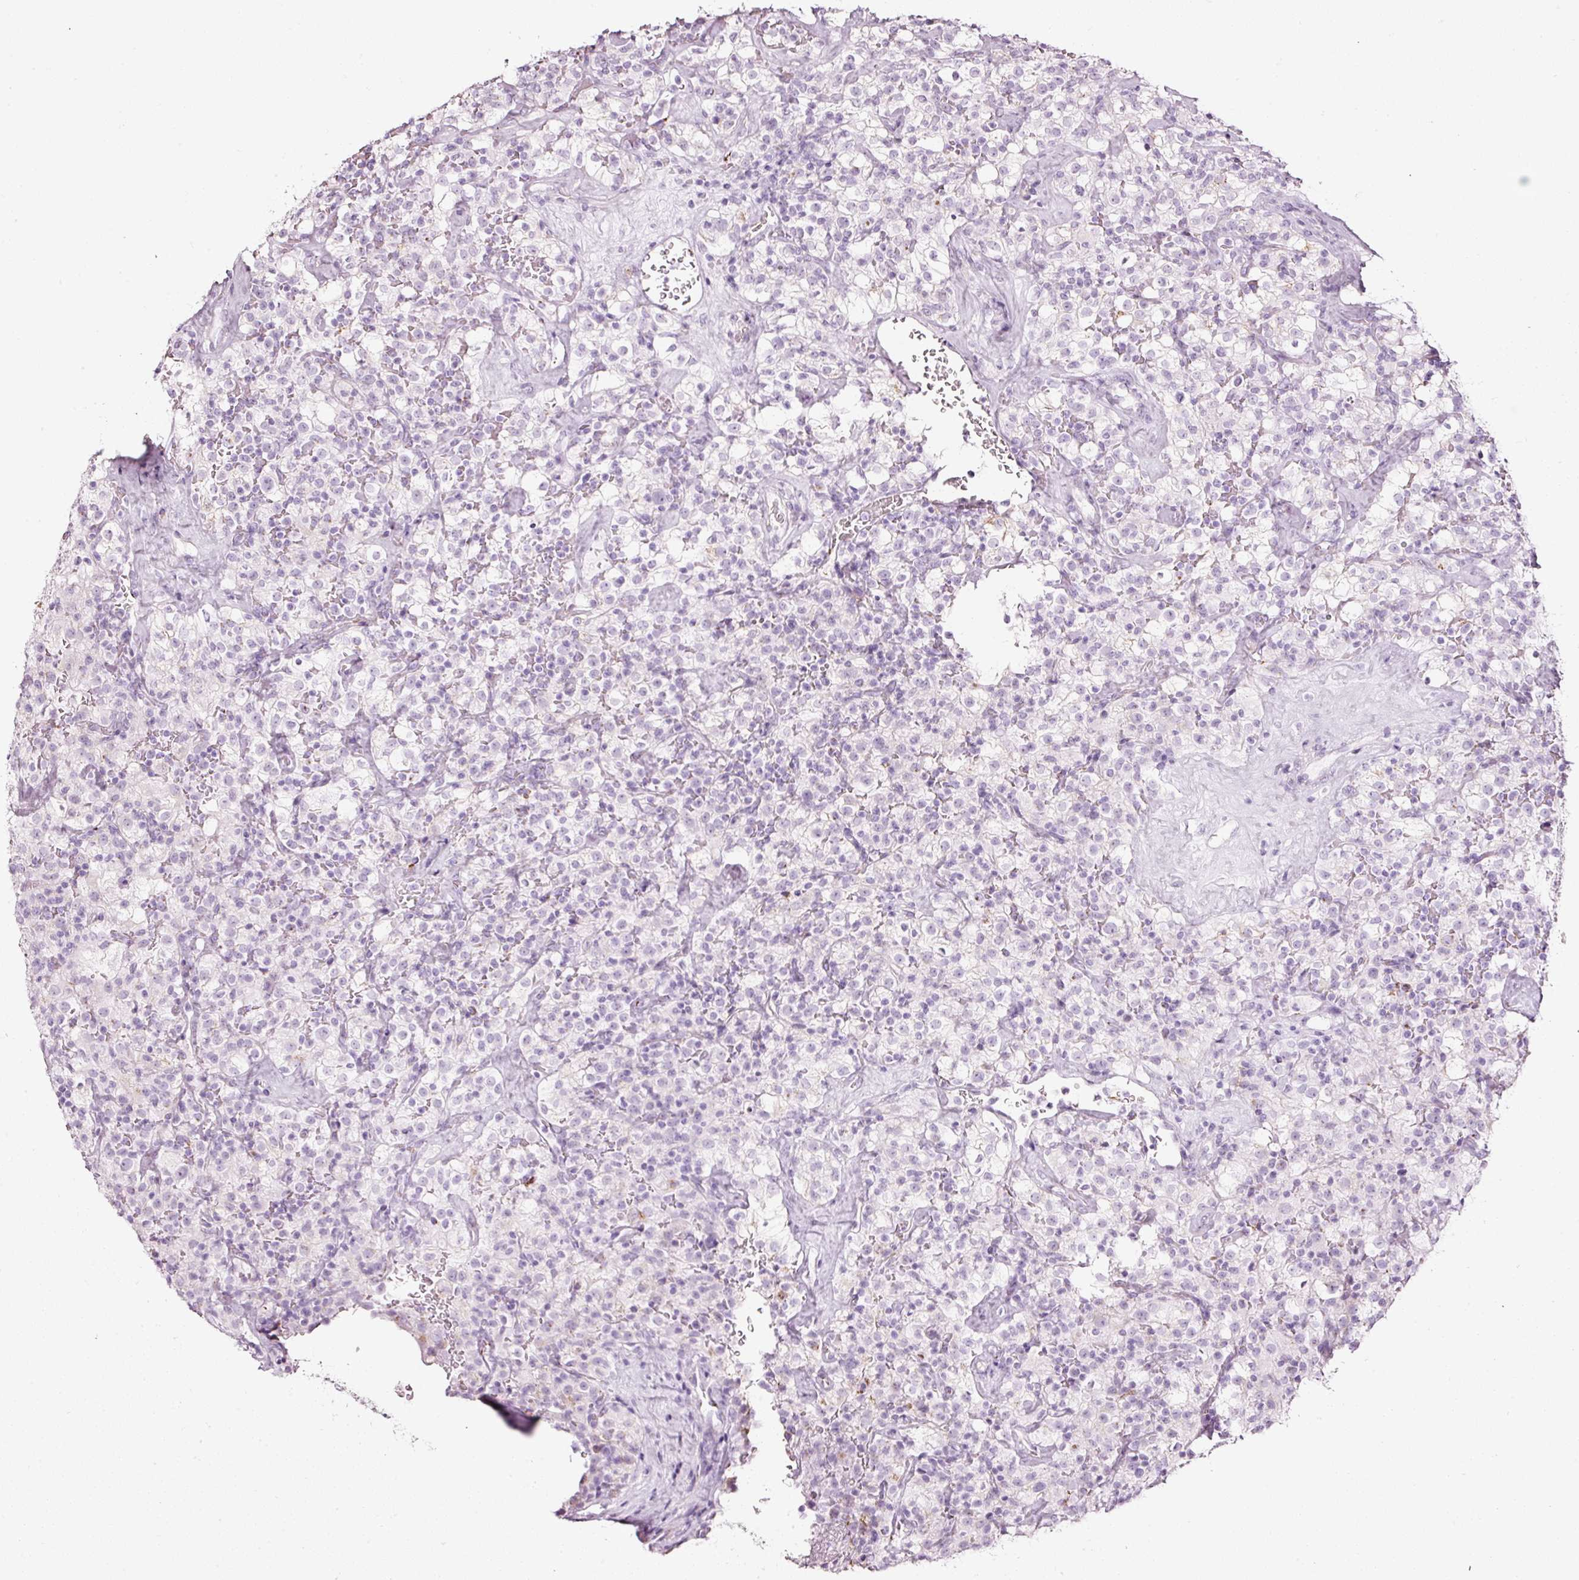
{"staining": {"intensity": "negative", "quantity": "none", "location": "none"}, "tissue": "renal cancer", "cell_type": "Tumor cells", "image_type": "cancer", "snomed": [{"axis": "morphology", "description": "Adenocarcinoma, NOS"}, {"axis": "topography", "description": "Kidney"}], "caption": "DAB immunohistochemical staining of human adenocarcinoma (renal) displays no significant expression in tumor cells.", "gene": "SDF4", "patient": {"sex": "female", "age": 74}}